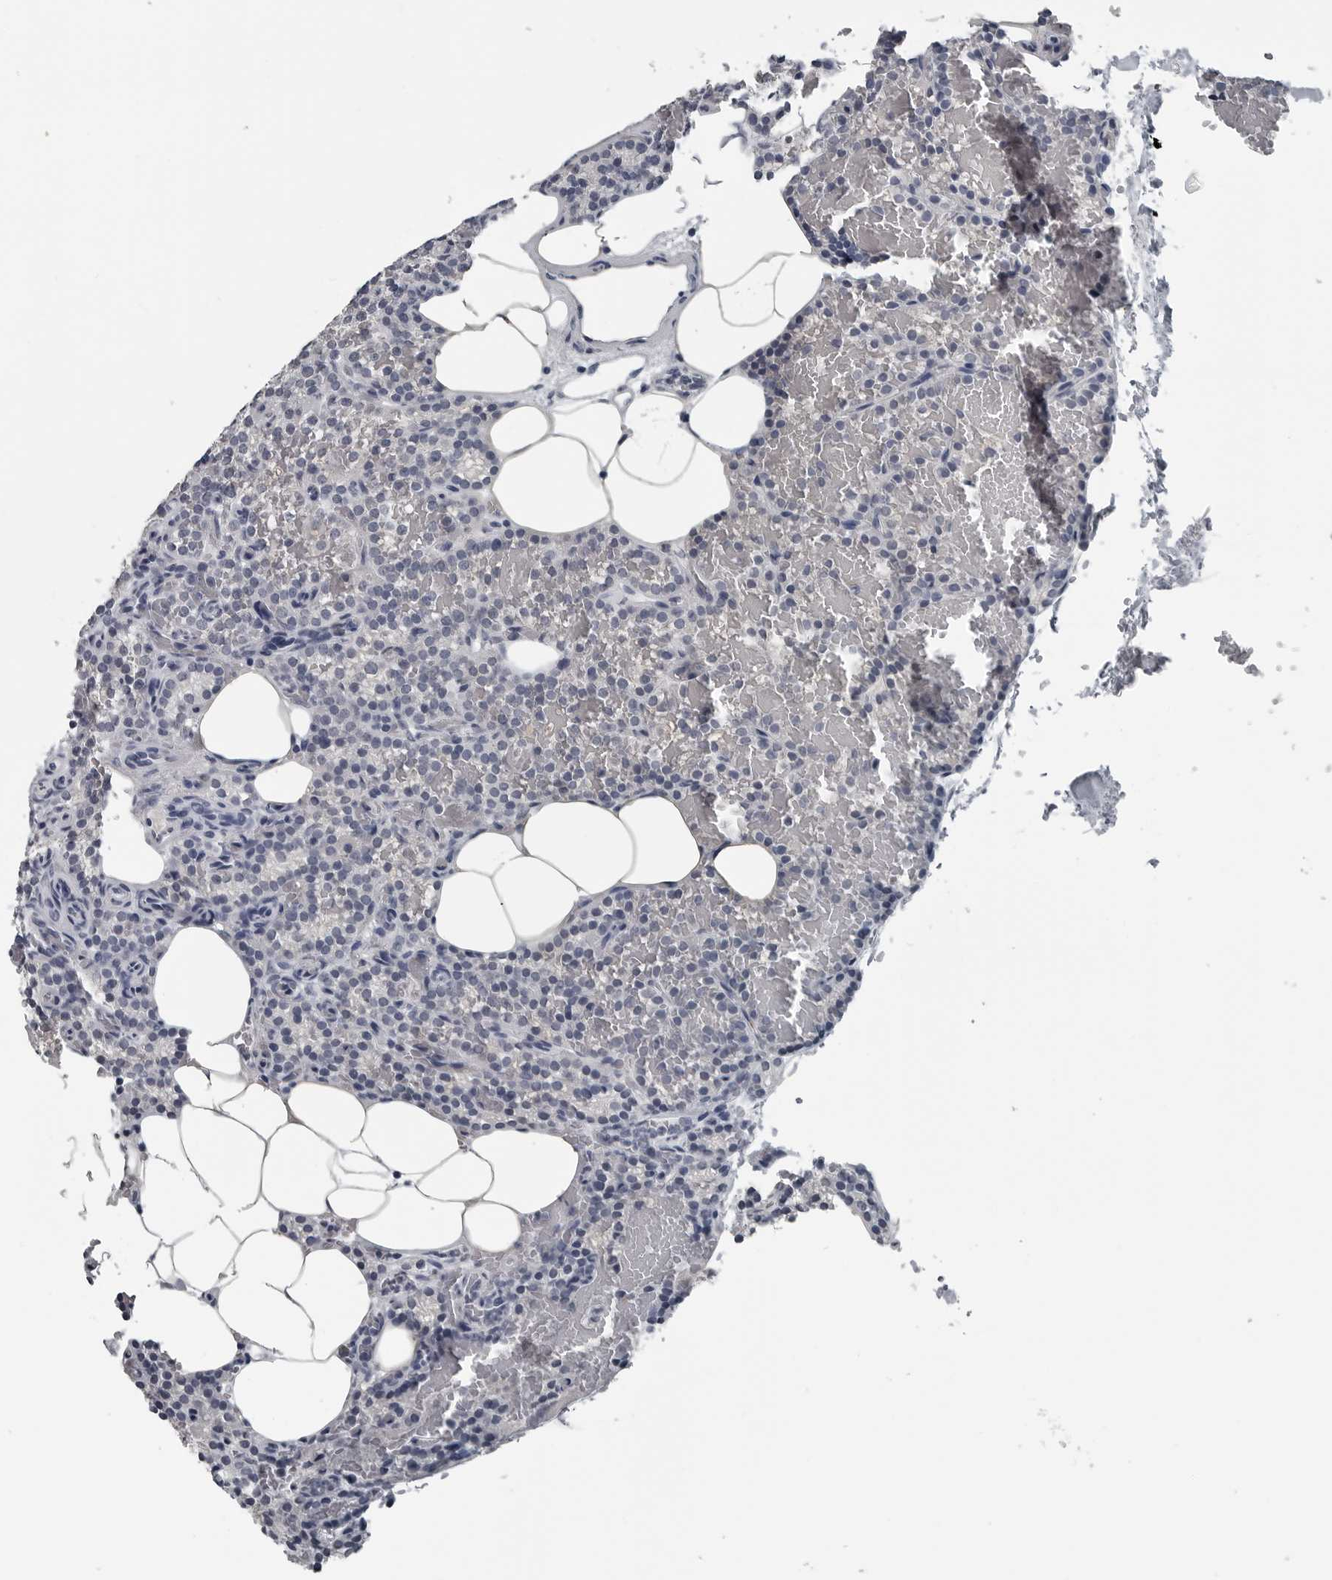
{"staining": {"intensity": "weak", "quantity": "<25%", "location": "cytoplasmic/membranous"}, "tissue": "parathyroid gland", "cell_type": "Glandular cells", "image_type": "normal", "snomed": [{"axis": "morphology", "description": "Normal tissue, NOS"}, {"axis": "topography", "description": "Parathyroid gland"}], "caption": "Glandular cells show no significant expression in unremarkable parathyroid gland. The staining is performed using DAB brown chromogen with nuclei counter-stained in using hematoxylin.", "gene": "SPINK1", "patient": {"sex": "male", "age": 58}}